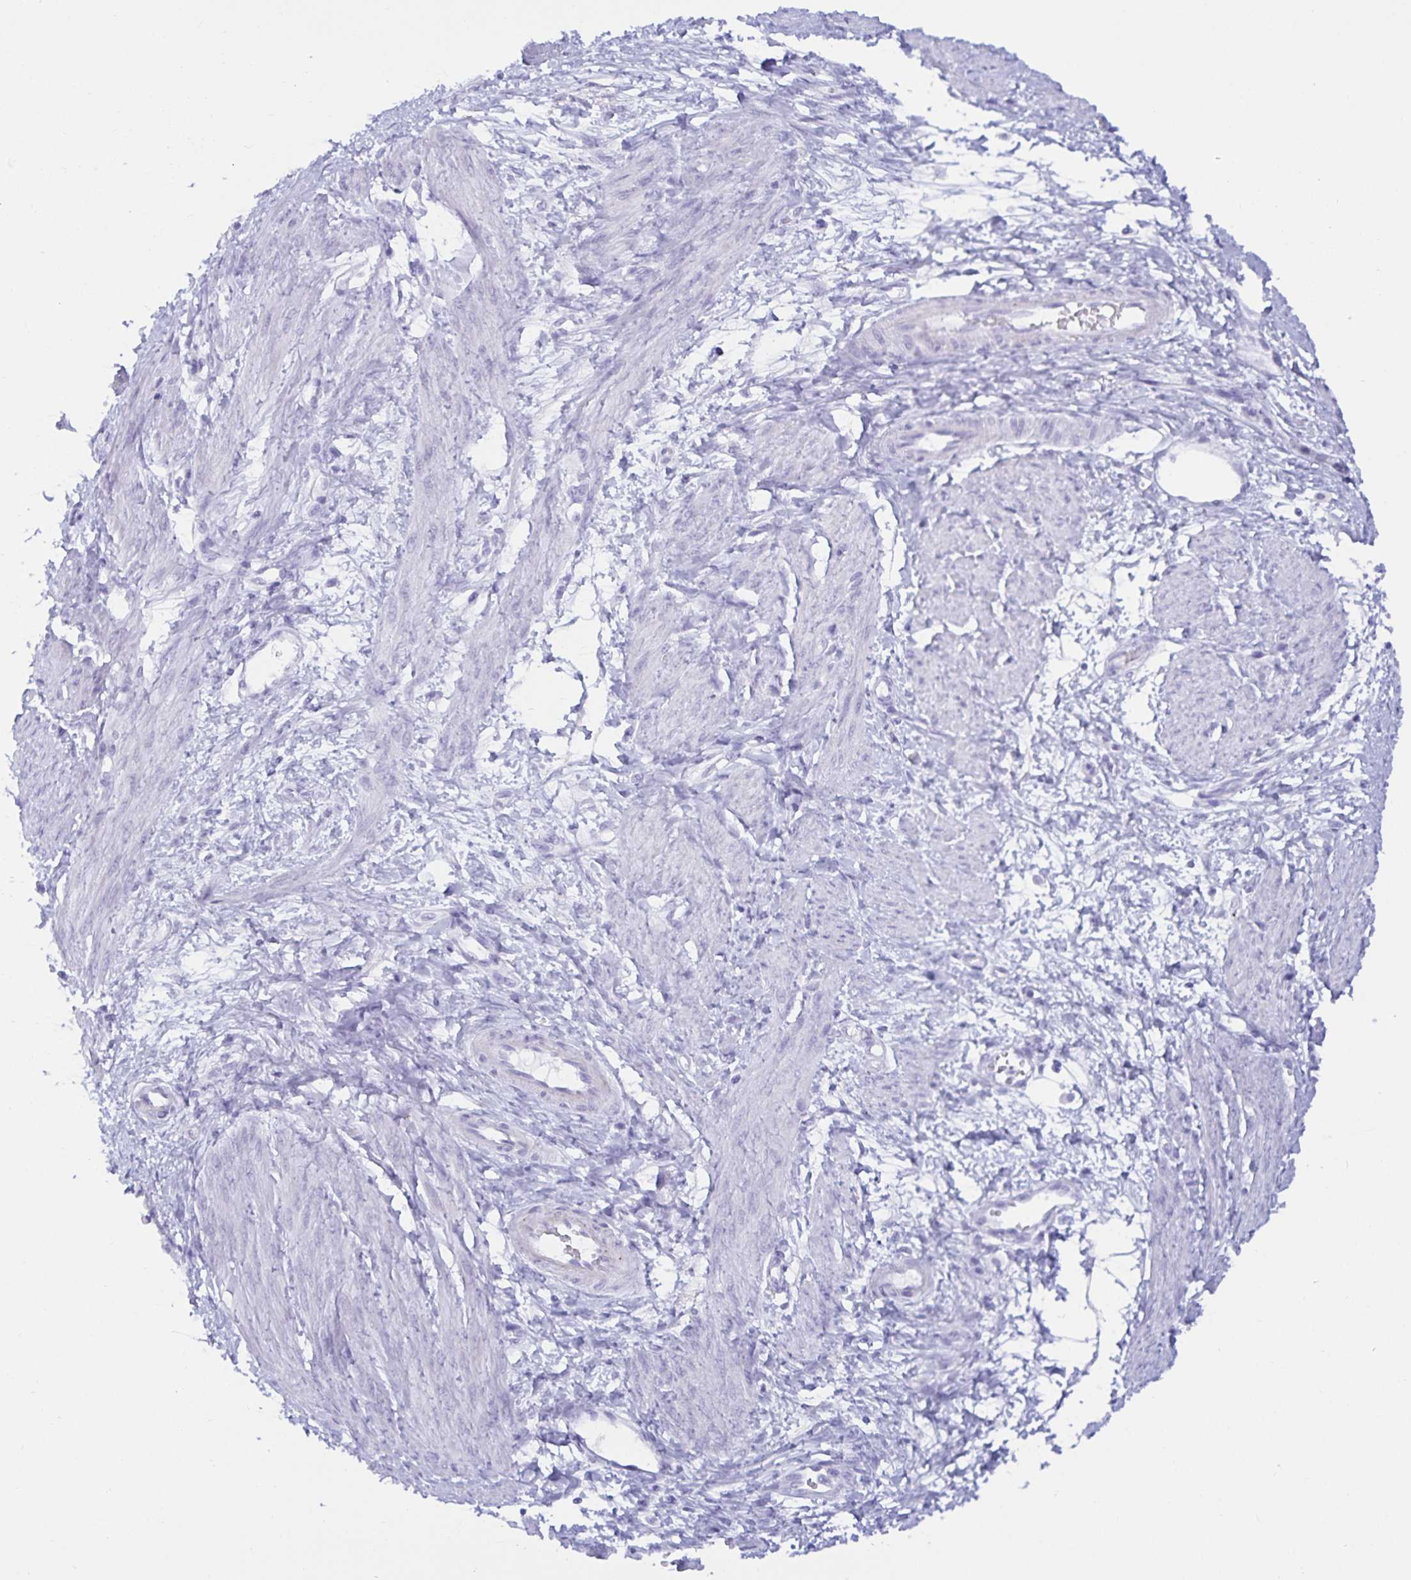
{"staining": {"intensity": "negative", "quantity": "none", "location": "none"}, "tissue": "smooth muscle", "cell_type": "Smooth muscle cells", "image_type": "normal", "snomed": [{"axis": "morphology", "description": "Normal tissue, NOS"}, {"axis": "topography", "description": "Smooth muscle"}, {"axis": "topography", "description": "Uterus"}], "caption": "The histopathology image shows no significant staining in smooth muscle cells of smooth muscle. (IHC, brightfield microscopy, high magnification).", "gene": "MON2", "patient": {"sex": "female", "age": 39}}